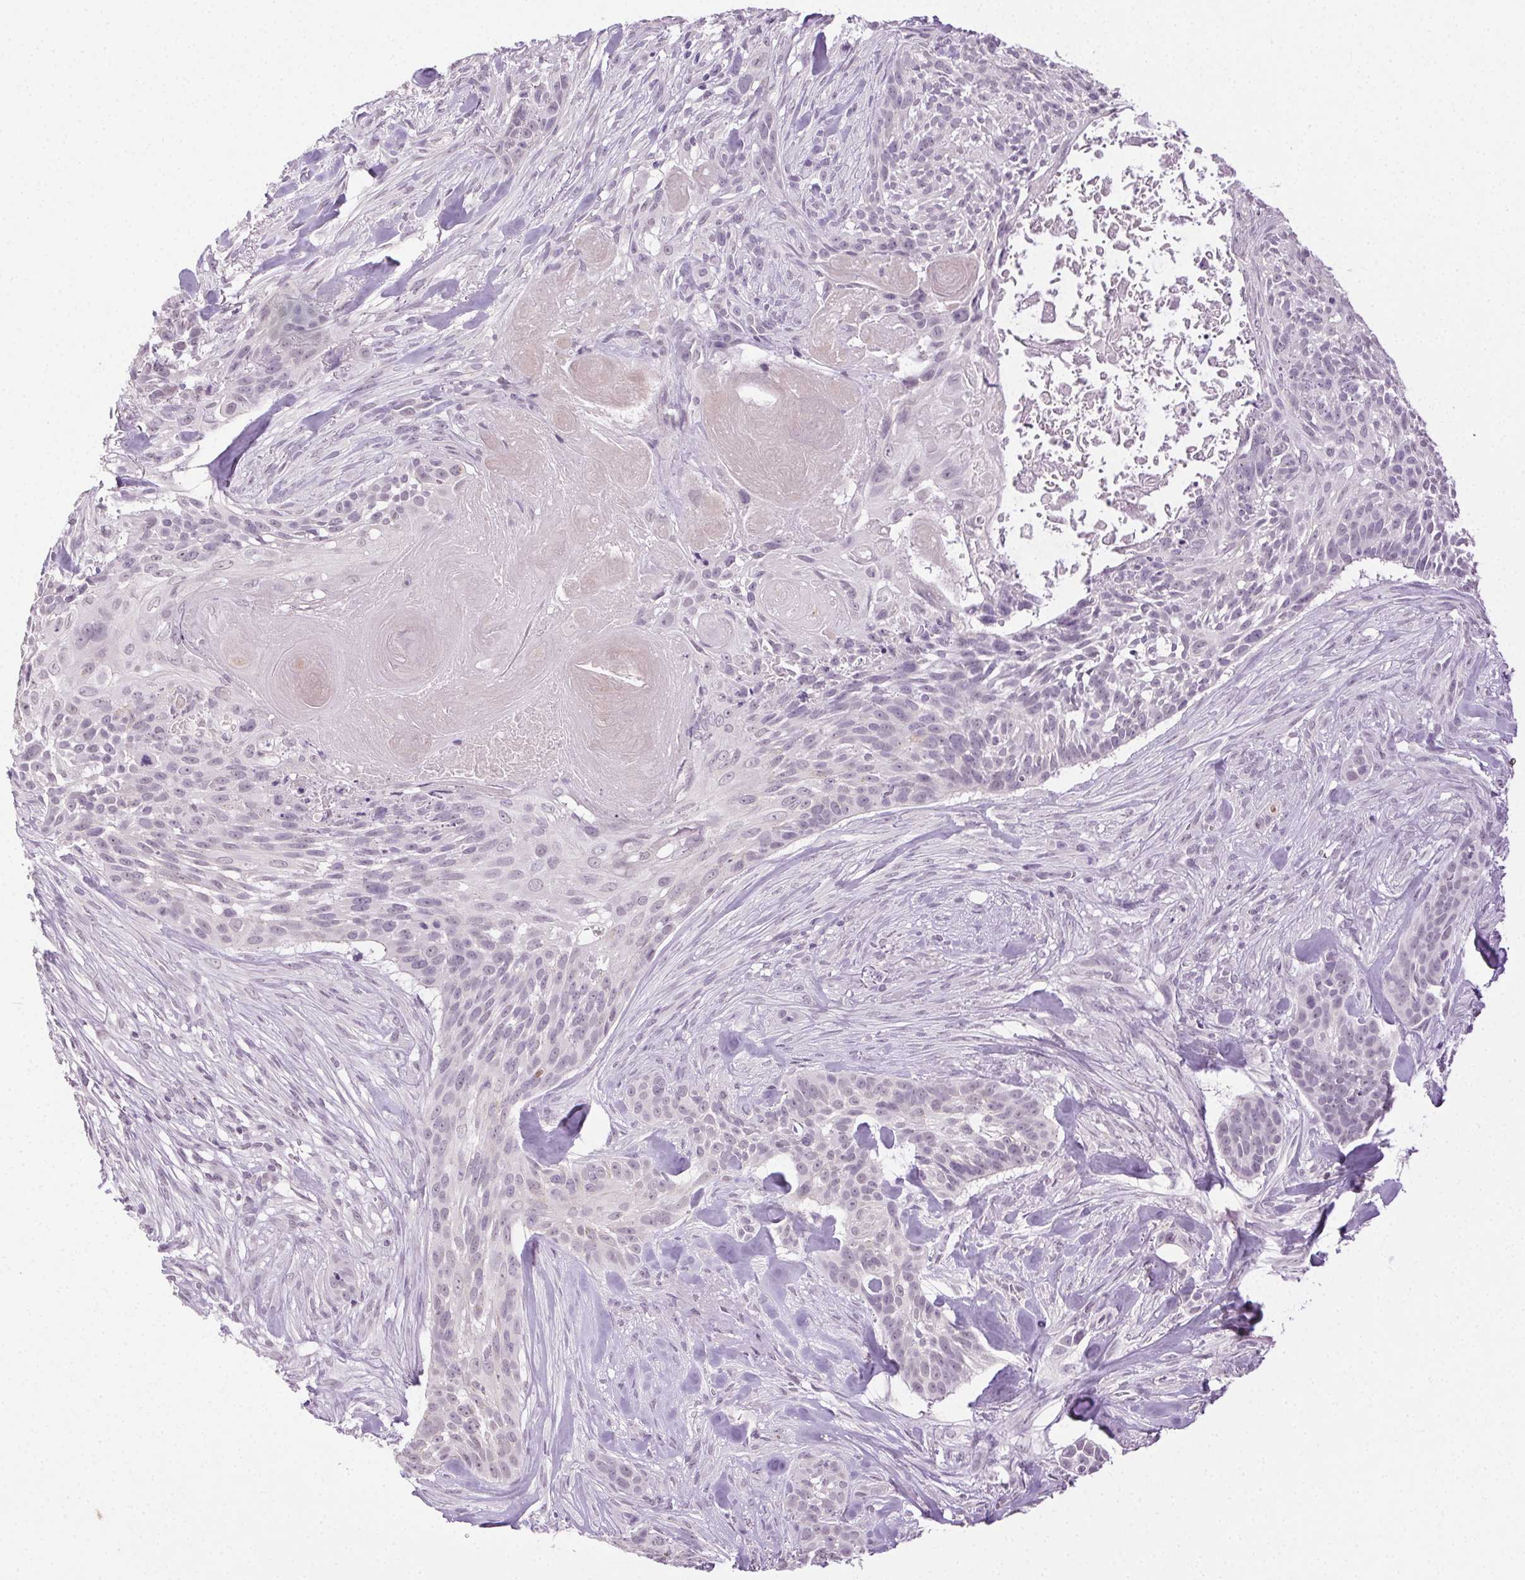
{"staining": {"intensity": "negative", "quantity": "none", "location": "none"}, "tissue": "skin cancer", "cell_type": "Tumor cells", "image_type": "cancer", "snomed": [{"axis": "morphology", "description": "Basal cell carcinoma"}, {"axis": "topography", "description": "Skin"}], "caption": "DAB immunohistochemical staining of human skin basal cell carcinoma exhibits no significant staining in tumor cells. The staining was performed using DAB (3,3'-diaminobenzidine) to visualize the protein expression in brown, while the nuclei were stained in blue with hematoxylin (Magnification: 20x).", "gene": "CLDN10", "patient": {"sex": "male", "age": 87}}